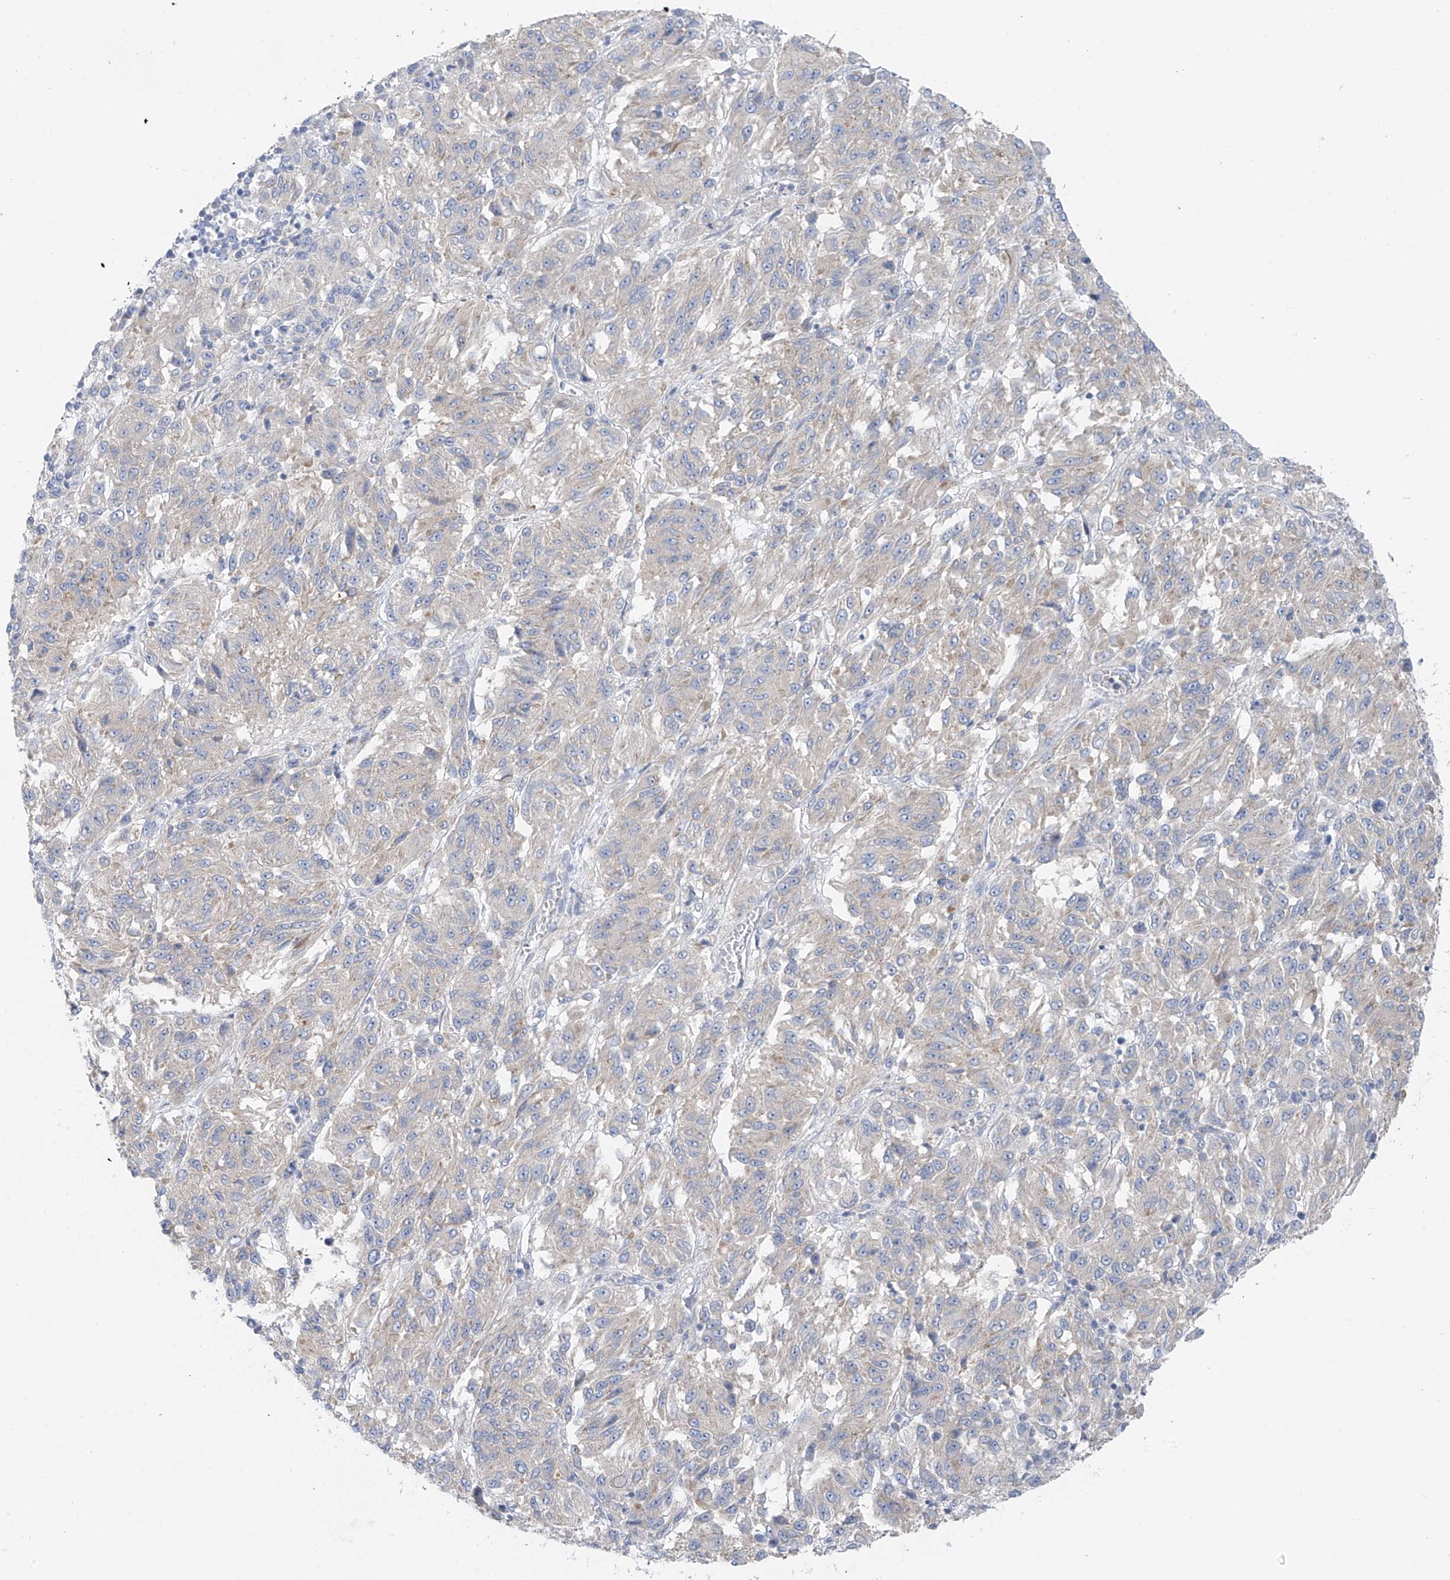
{"staining": {"intensity": "weak", "quantity": "<25%", "location": "cytoplasmic/membranous"}, "tissue": "melanoma", "cell_type": "Tumor cells", "image_type": "cancer", "snomed": [{"axis": "morphology", "description": "Malignant melanoma, Metastatic site"}, {"axis": "topography", "description": "Lung"}], "caption": "Immunohistochemical staining of human melanoma demonstrates no significant staining in tumor cells. Nuclei are stained in blue.", "gene": "POMGNT2", "patient": {"sex": "male", "age": 64}}